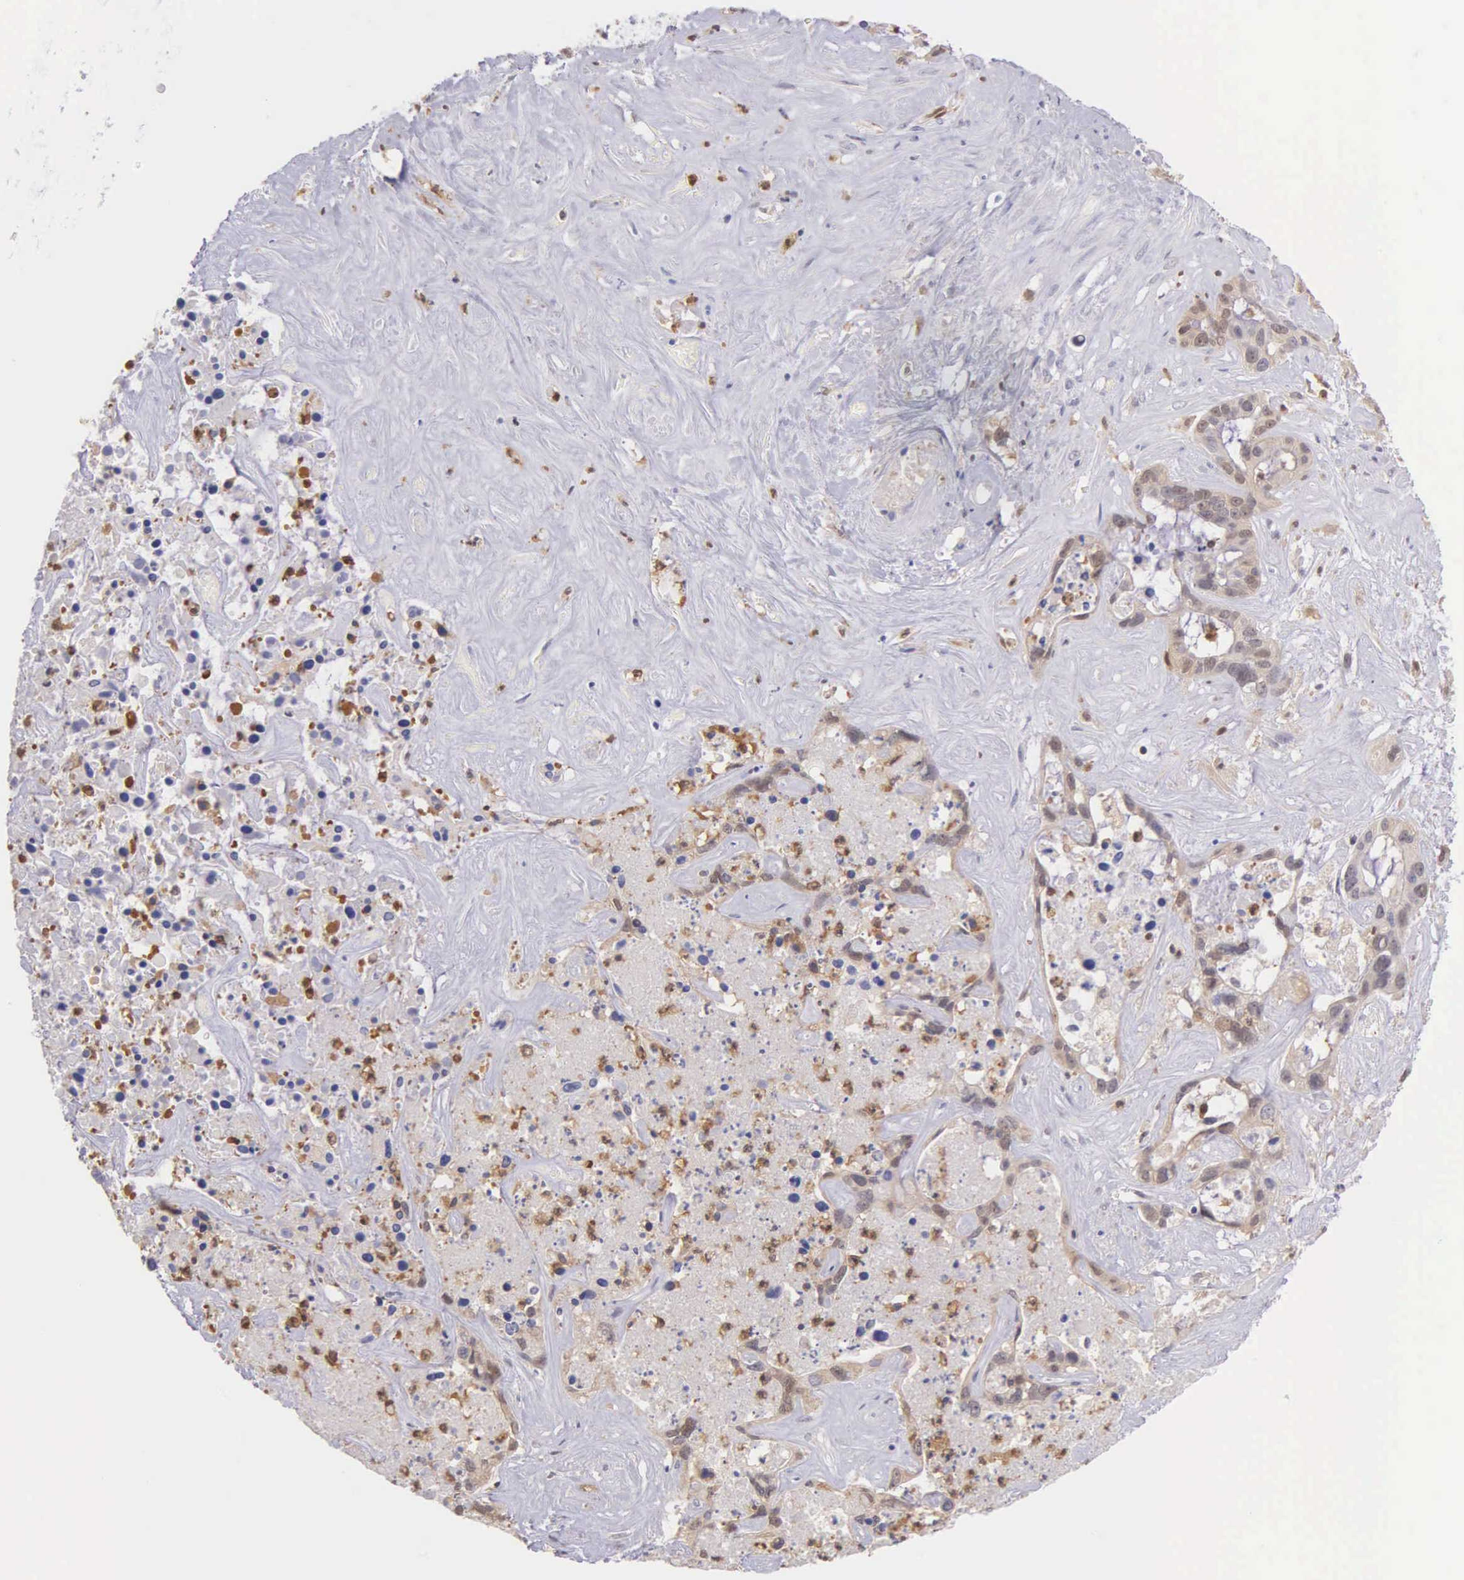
{"staining": {"intensity": "weak", "quantity": "25%-75%", "location": "cytoplasmic/membranous"}, "tissue": "liver cancer", "cell_type": "Tumor cells", "image_type": "cancer", "snomed": [{"axis": "morphology", "description": "Cholangiocarcinoma"}, {"axis": "topography", "description": "Liver"}], "caption": "Protein staining of cholangiocarcinoma (liver) tissue demonstrates weak cytoplasmic/membranous expression in approximately 25%-75% of tumor cells.", "gene": "BID", "patient": {"sex": "female", "age": 65}}